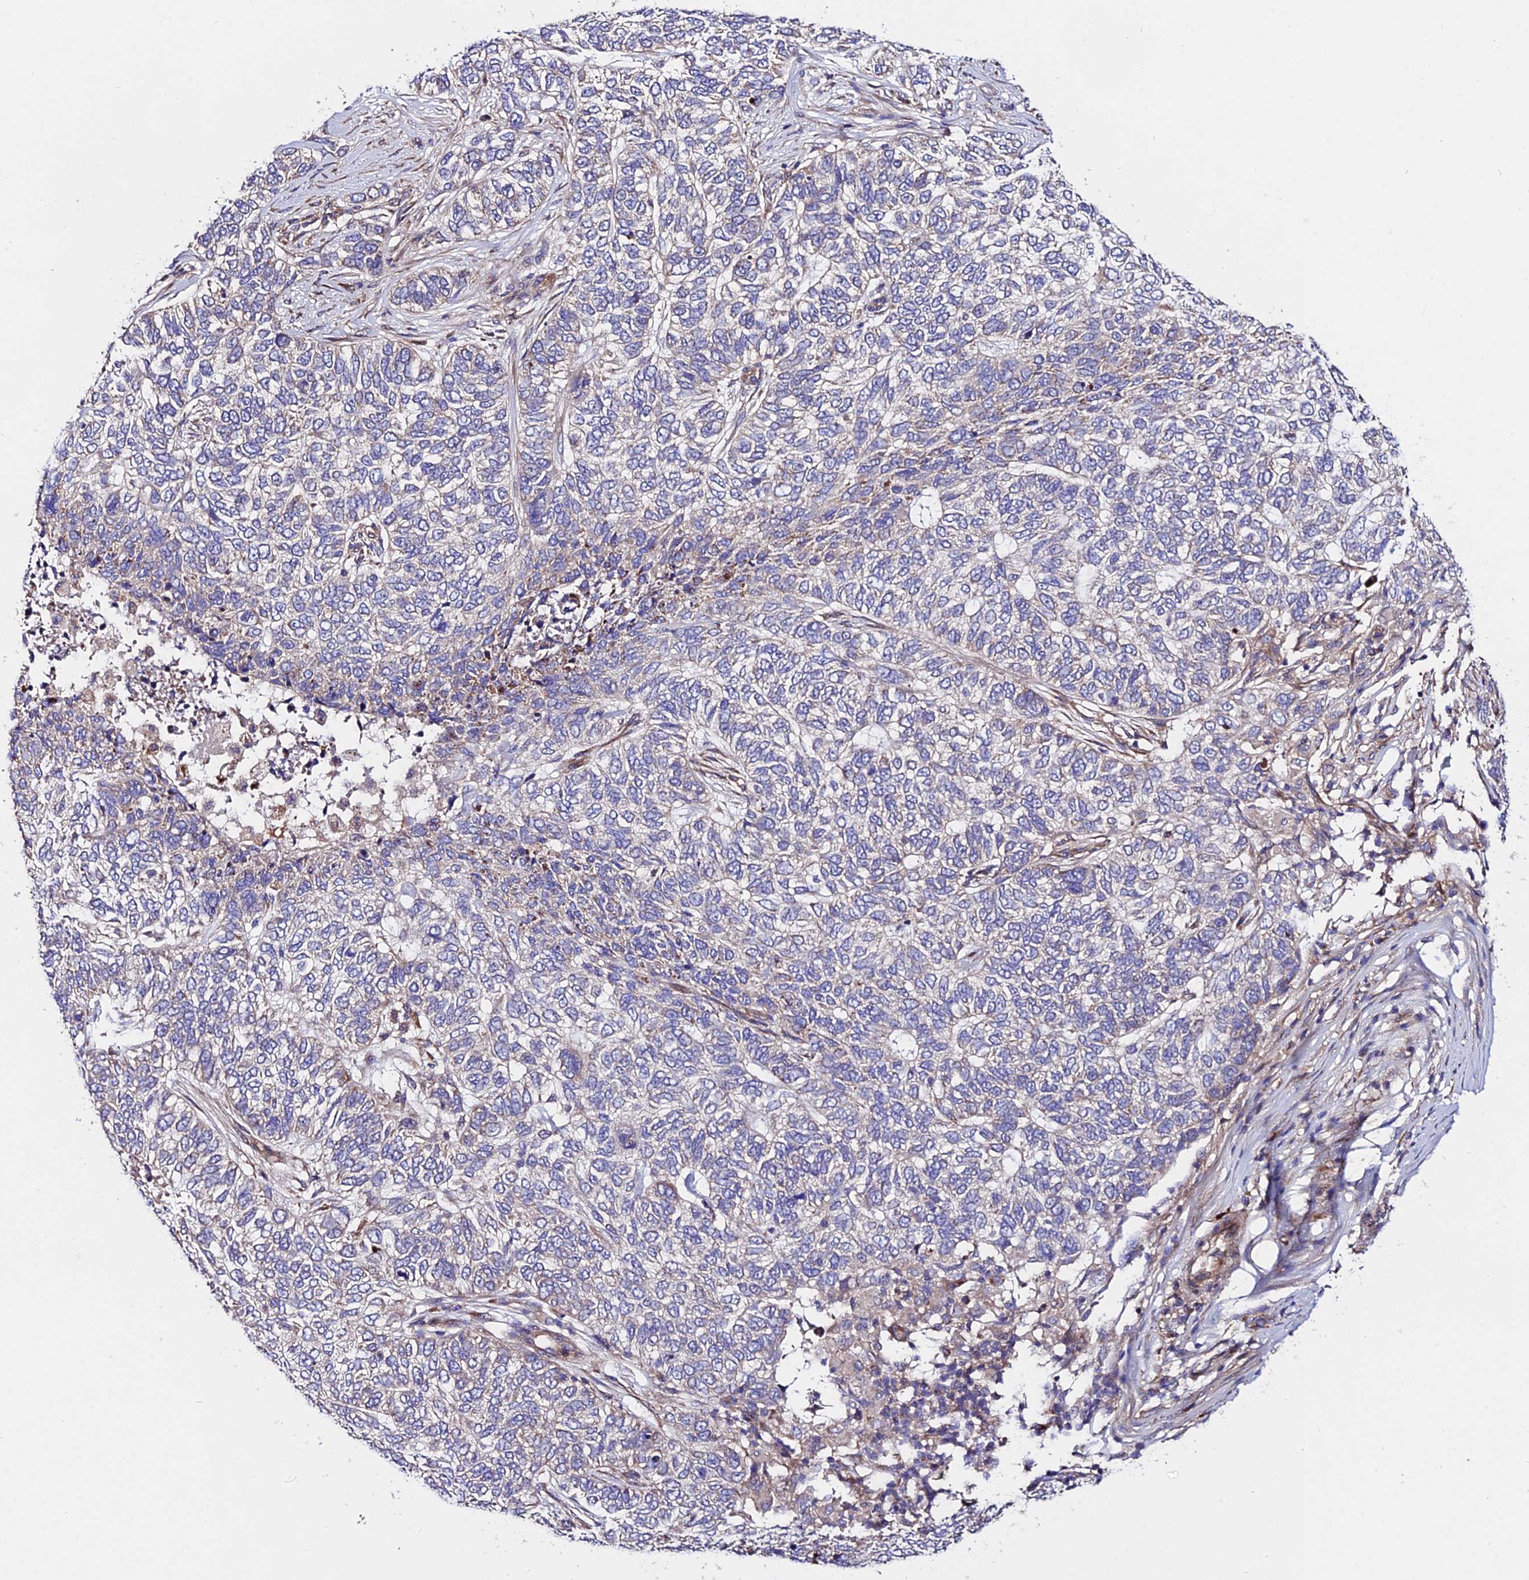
{"staining": {"intensity": "weak", "quantity": "<25%", "location": "cytoplasmic/membranous"}, "tissue": "skin cancer", "cell_type": "Tumor cells", "image_type": "cancer", "snomed": [{"axis": "morphology", "description": "Basal cell carcinoma"}, {"axis": "topography", "description": "Skin"}], "caption": "Immunohistochemical staining of skin cancer displays no significant positivity in tumor cells.", "gene": "CDC37L1", "patient": {"sex": "female", "age": 65}}